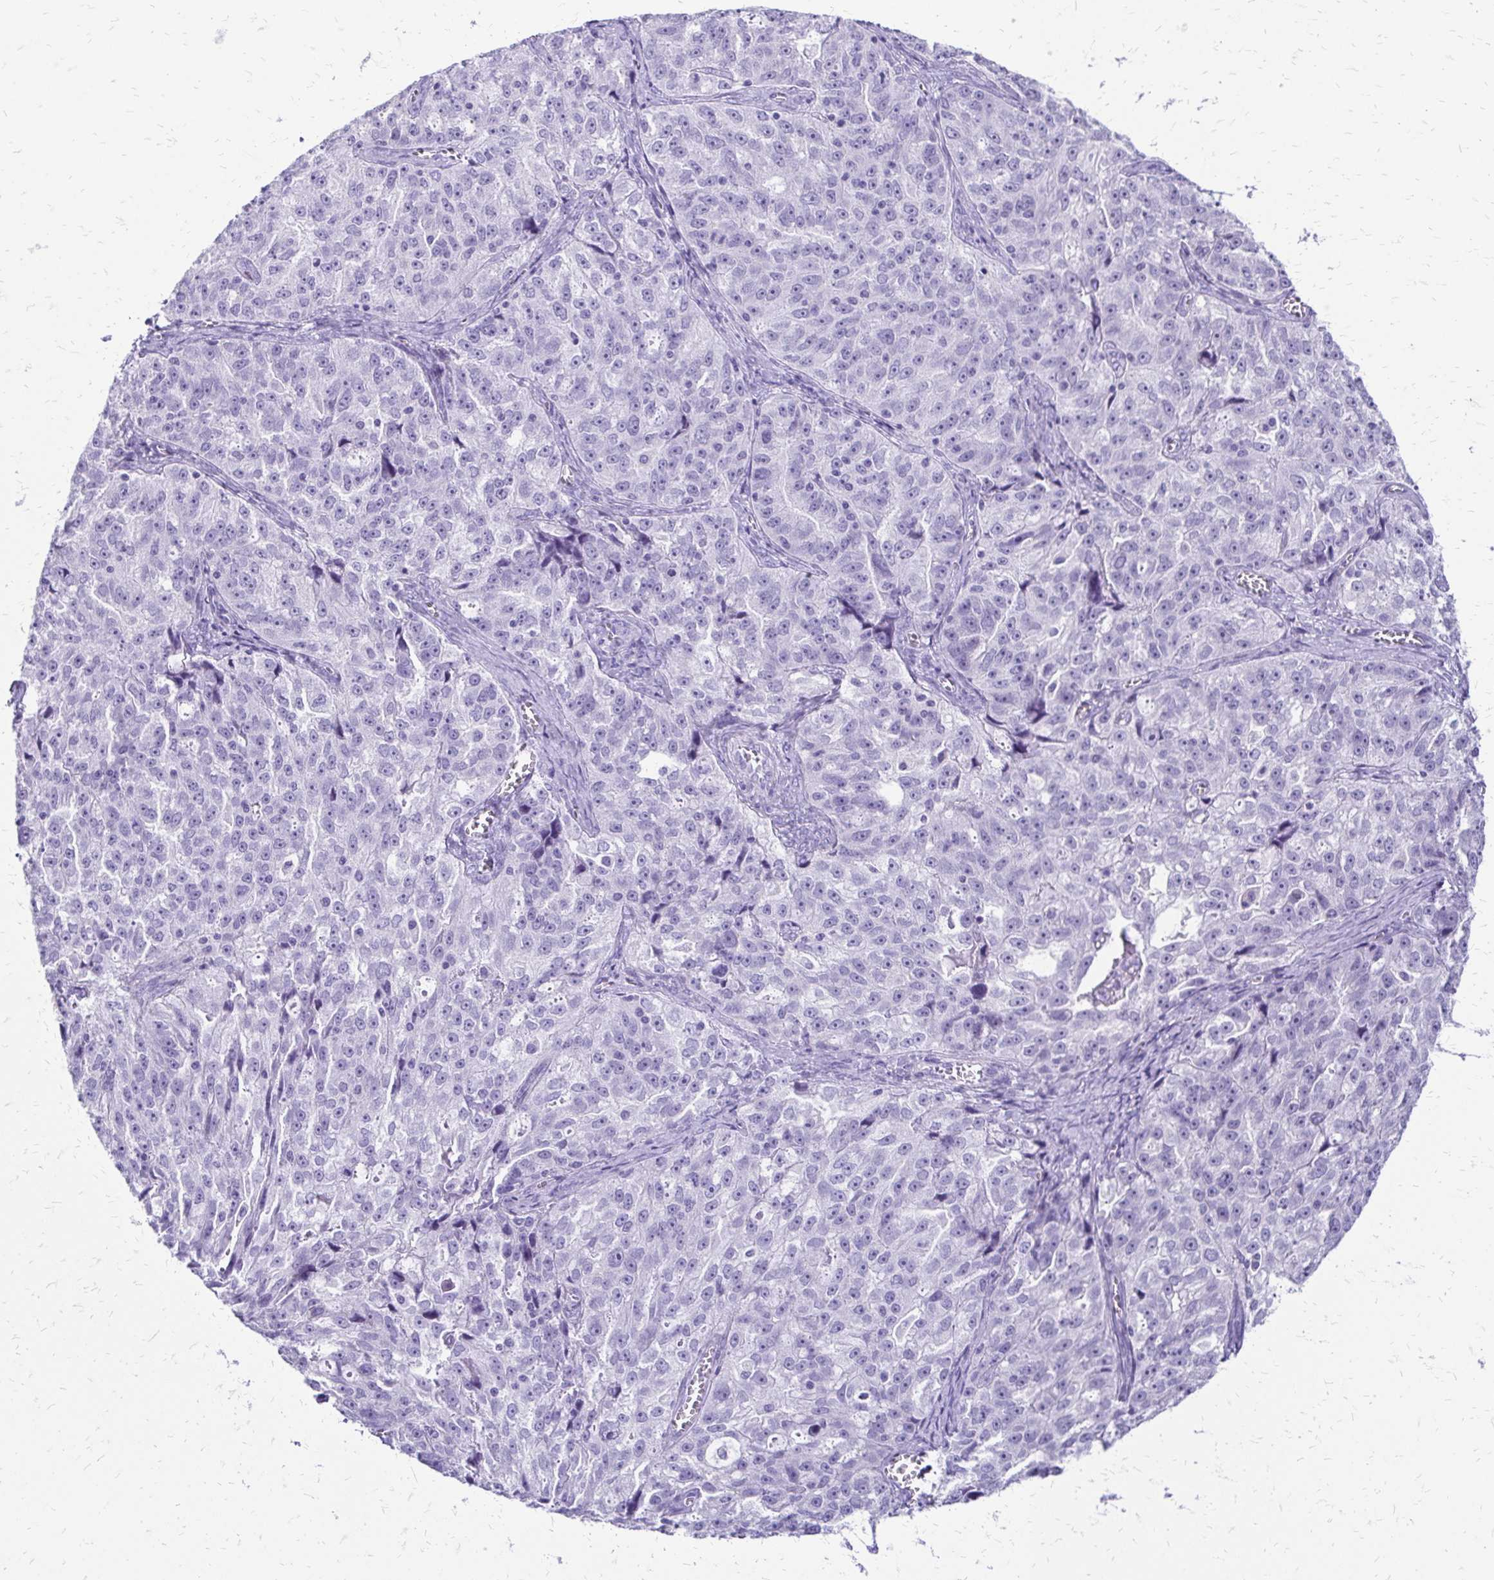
{"staining": {"intensity": "negative", "quantity": "none", "location": "none"}, "tissue": "ovarian cancer", "cell_type": "Tumor cells", "image_type": "cancer", "snomed": [{"axis": "morphology", "description": "Cystadenocarcinoma, serous, NOS"}, {"axis": "topography", "description": "Ovary"}], "caption": "Tumor cells are negative for protein expression in human ovarian serous cystadenocarcinoma. (IHC, brightfield microscopy, high magnification).", "gene": "SLC32A1", "patient": {"sex": "female", "age": 51}}